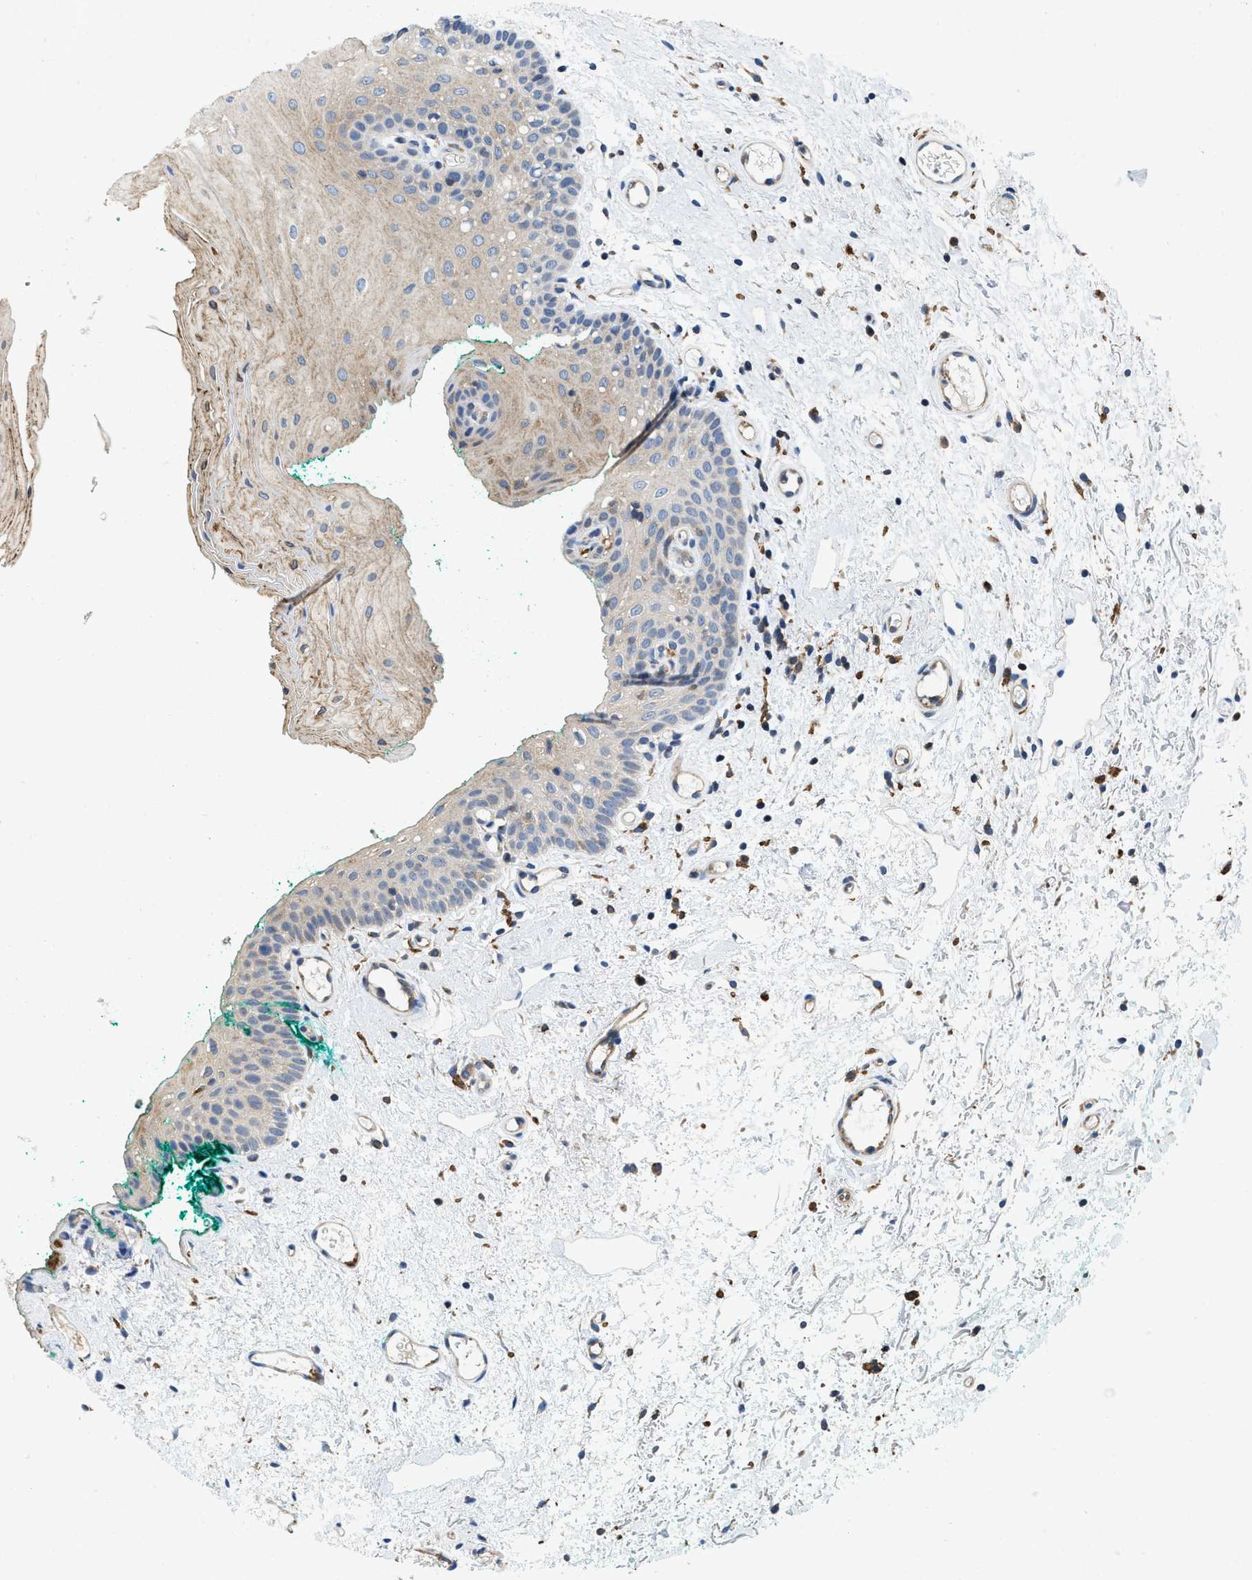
{"staining": {"intensity": "weak", "quantity": "<25%", "location": "cytoplasmic/membranous"}, "tissue": "oral mucosa", "cell_type": "Squamous epithelial cells", "image_type": "normal", "snomed": [{"axis": "morphology", "description": "Normal tissue, NOS"}, {"axis": "morphology", "description": "Squamous cell carcinoma, NOS"}, {"axis": "topography", "description": "Oral tissue"}, {"axis": "topography", "description": "Salivary gland"}, {"axis": "topography", "description": "Head-Neck"}], "caption": "The immunohistochemistry photomicrograph has no significant expression in squamous epithelial cells of oral mucosa. (Stains: DAB immunohistochemistry (IHC) with hematoxylin counter stain, Microscopy: brightfield microscopy at high magnification).", "gene": "ENPP4", "patient": {"sex": "female", "age": 62}}